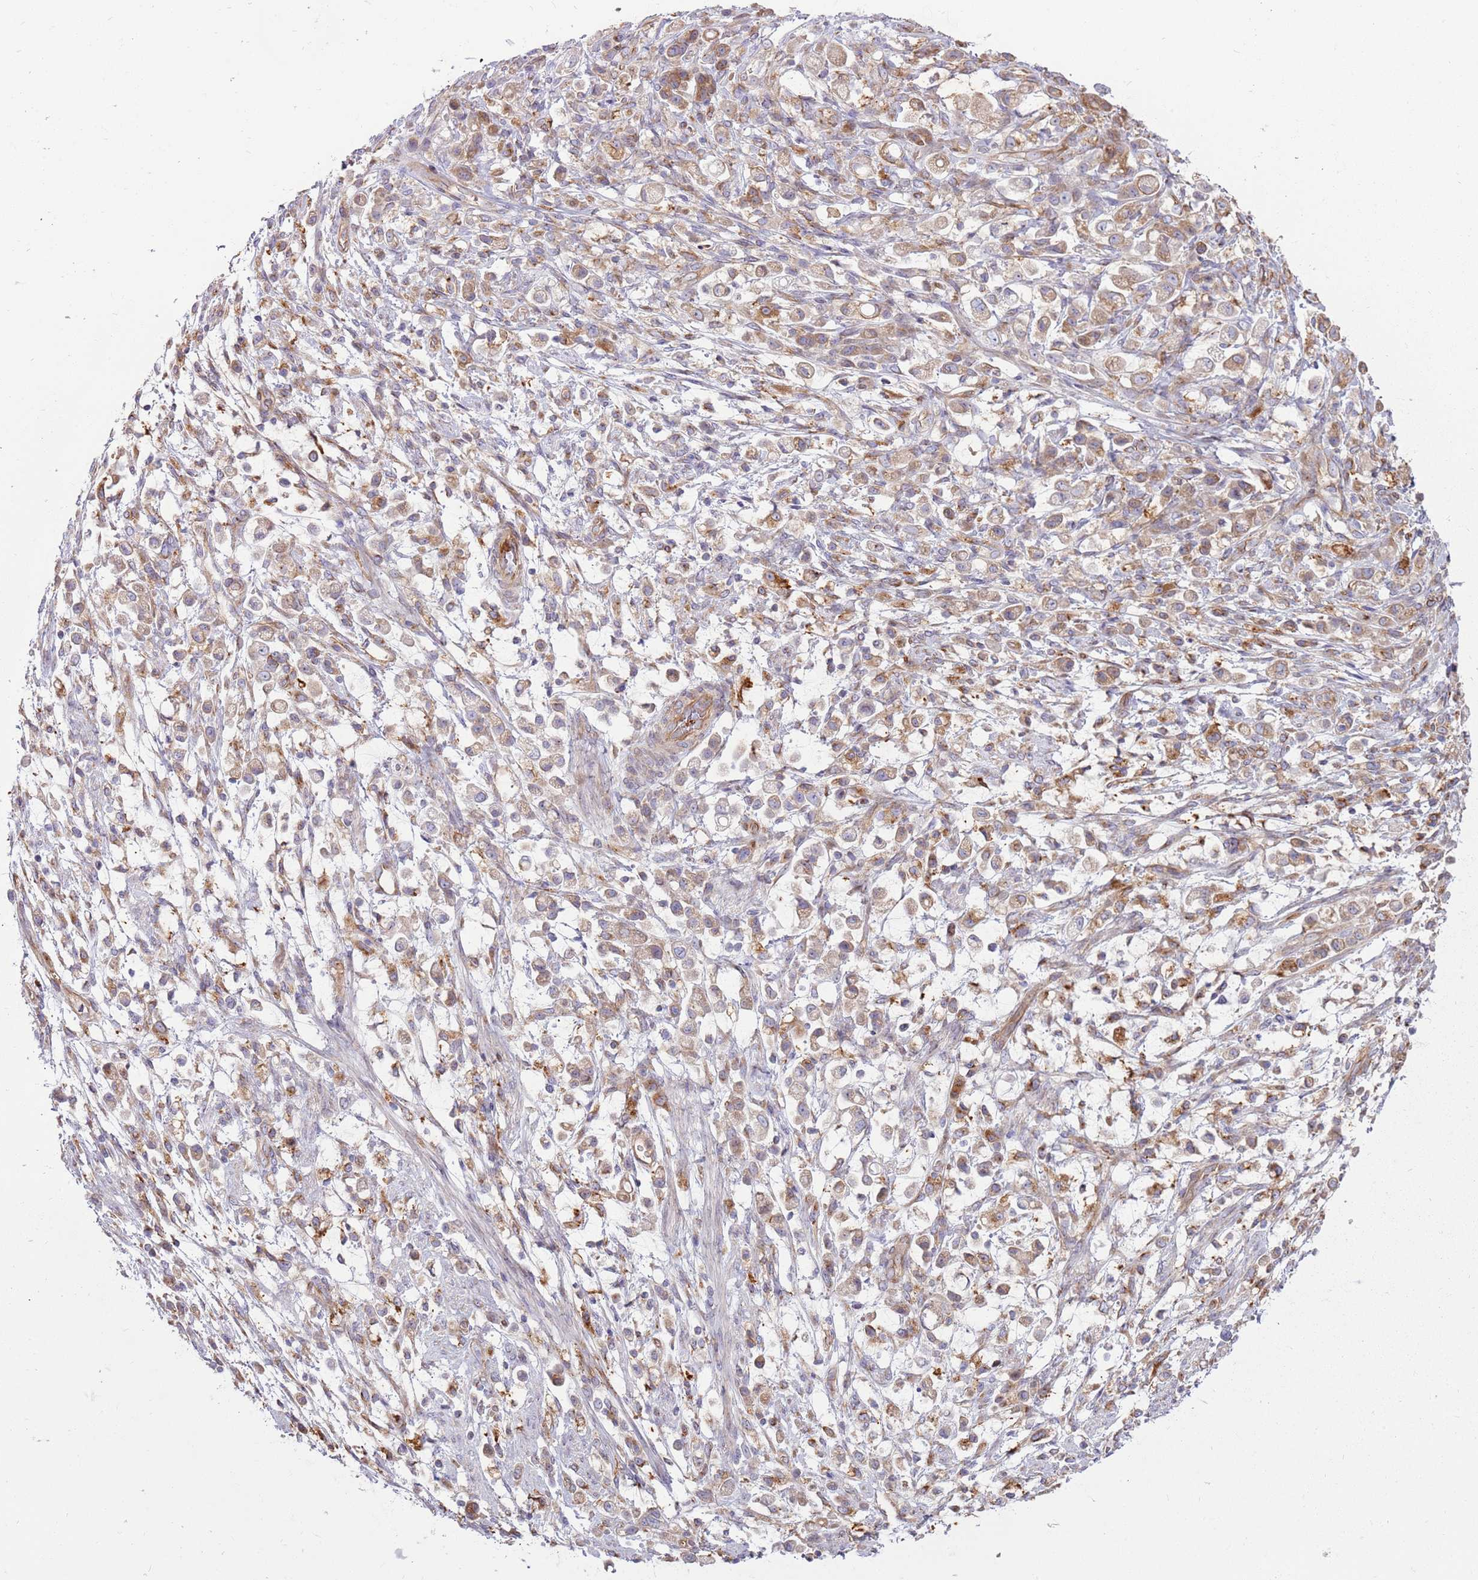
{"staining": {"intensity": "weak", "quantity": ">75%", "location": "cytoplasmic/membranous"}, "tissue": "stomach cancer", "cell_type": "Tumor cells", "image_type": "cancer", "snomed": [{"axis": "morphology", "description": "Adenocarcinoma, NOS"}, {"axis": "topography", "description": "Stomach"}], "caption": "The photomicrograph reveals a brown stain indicating the presence of a protein in the cytoplasmic/membranous of tumor cells in stomach cancer.", "gene": "EMC1", "patient": {"sex": "female", "age": 60}}